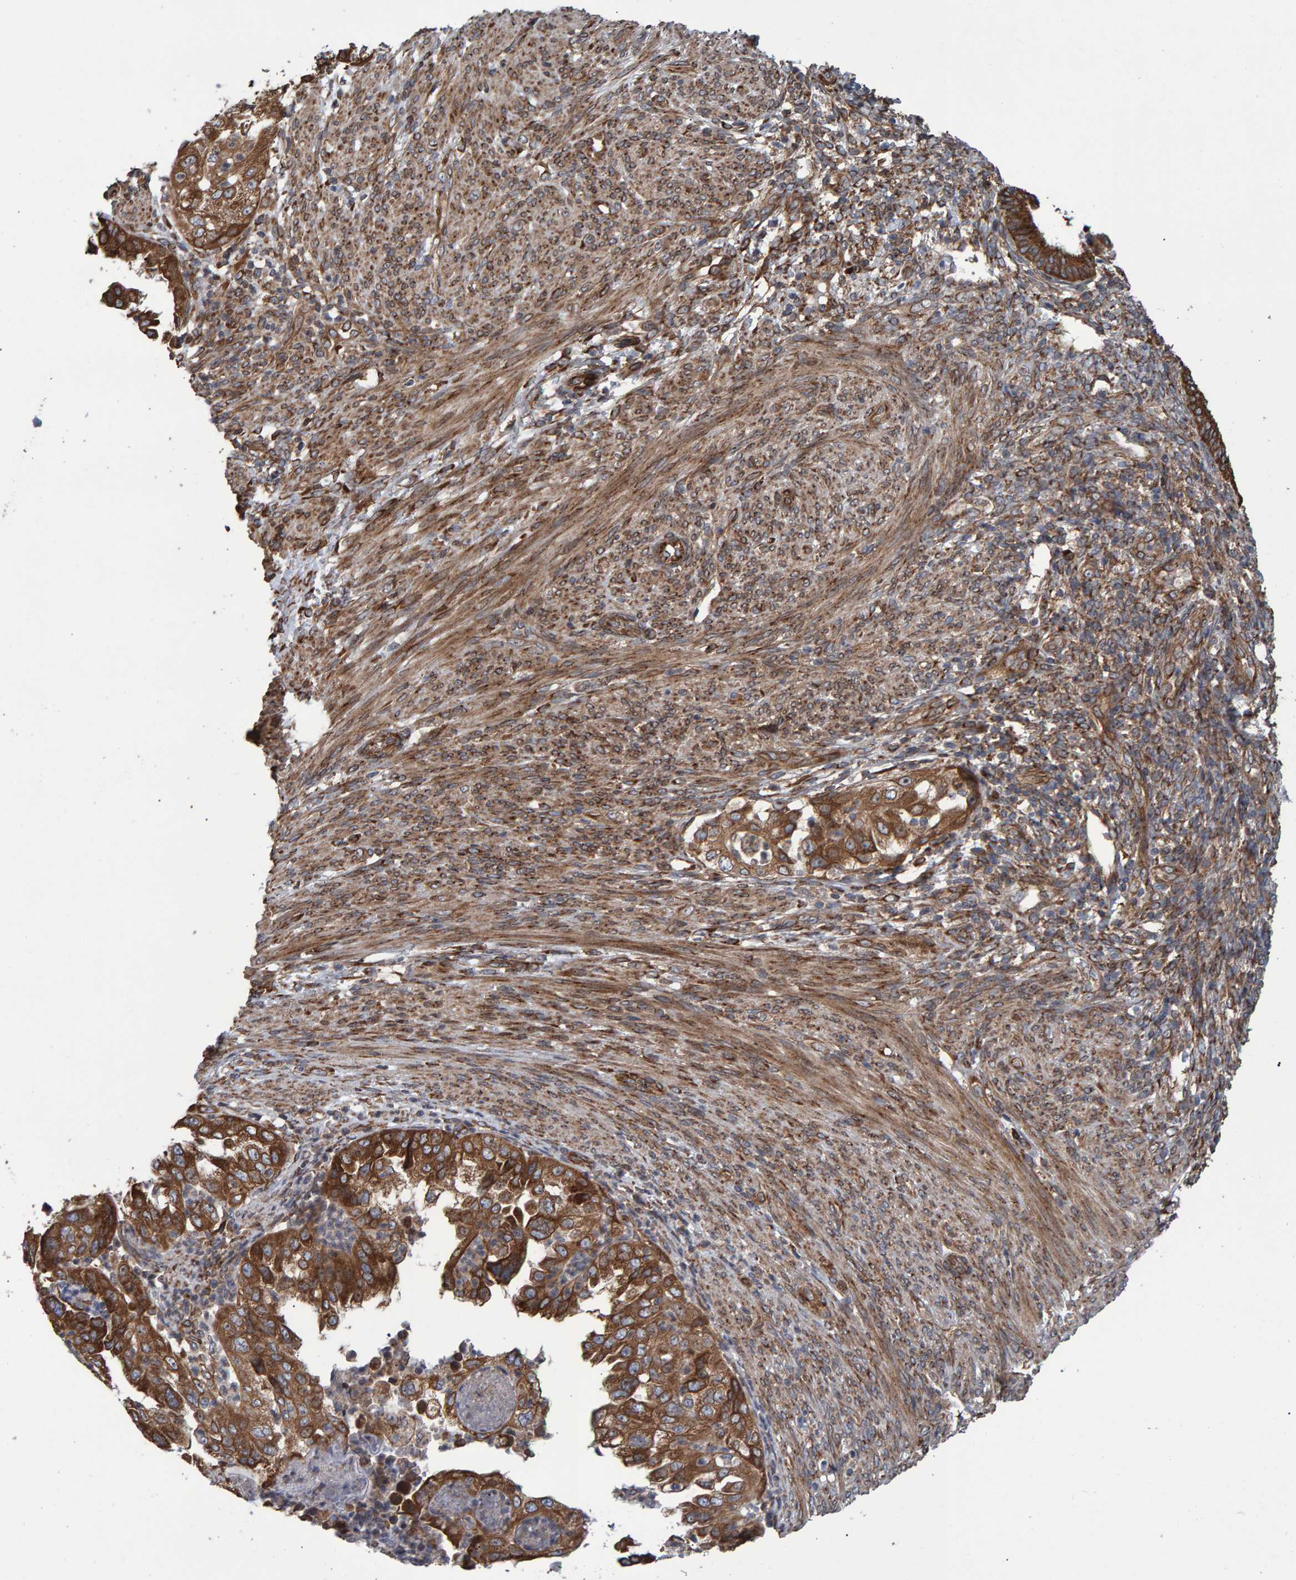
{"staining": {"intensity": "strong", "quantity": ">75%", "location": "cytoplasmic/membranous"}, "tissue": "endometrial cancer", "cell_type": "Tumor cells", "image_type": "cancer", "snomed": [{"axis": "morphology", "description": "Adenocarcinoma, NOS"}, {"axis": "topography", "description": "Endometrium"}], "caption": "Tumor cells exhibit high levels of strong cytoplasmic/membranous staining in about >75% of cells in endometrial cancer (adenocarcinoma).", "gene": "FAM117A", "patient": {"sex": "female", "age": 85}}